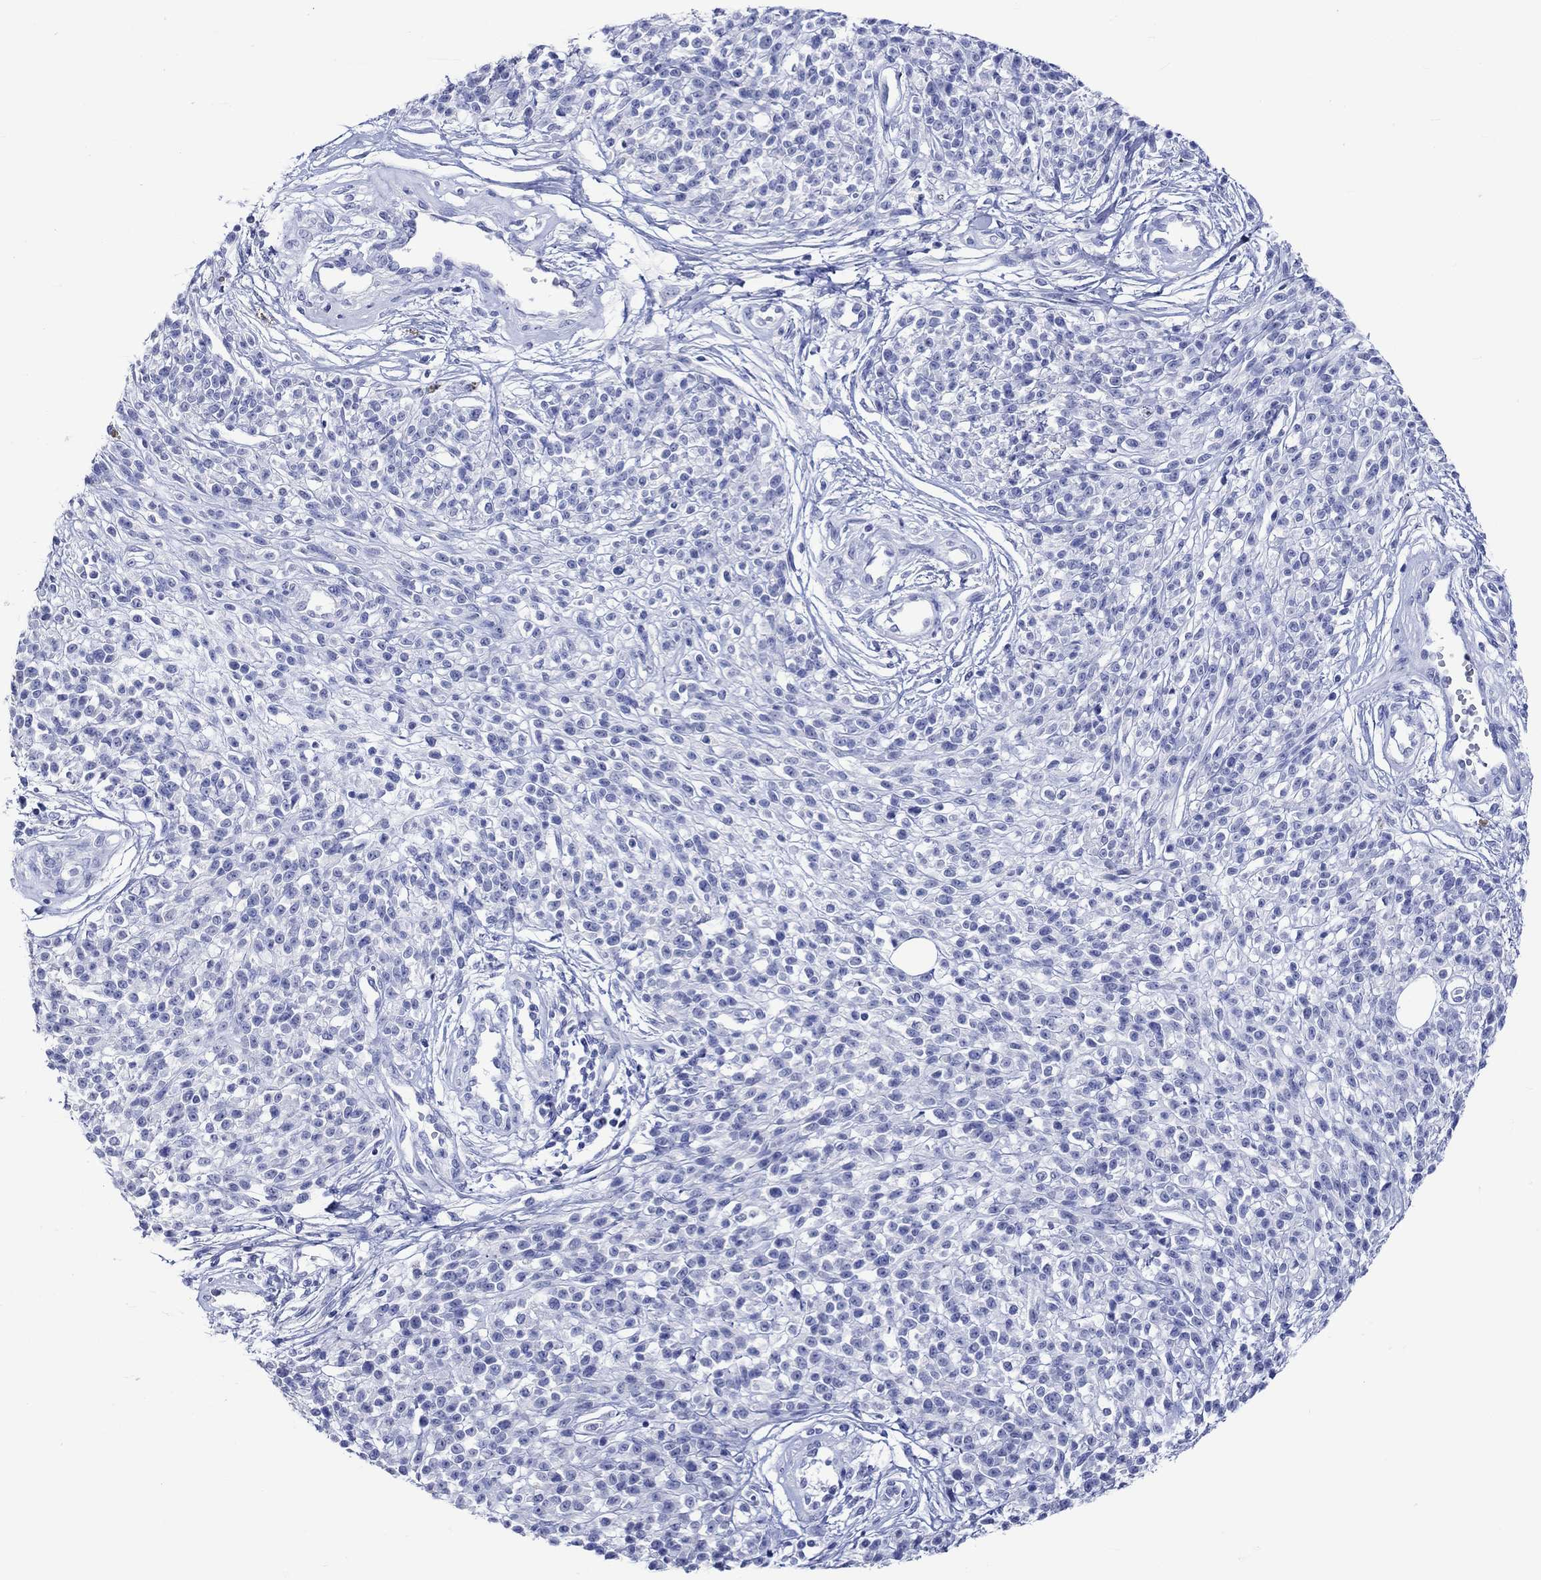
{"staining": {"intensity": "negative", "quantity": "none", "location": "none"}, "tissue": "melanoma", "cell_type": "Tumor cells", "image_type": "cancer", "snomed": [{"axis": "morphology", "description": "Malignant melanoma, NOS"}, {"axis": "topography", "description": "Skin"}, {"axis": "topography", "description": "Skin of trunk"}], "caption": "Histopathology image shows no protein staining in tumor cells of melanoma tissue. Brightfield microscopy of immunohistochemistry (IHC) stained with DAB (3,3'-diaminobenzidine) (brown) and hematoxylin (blue), captured at high magnification.", "gene": "KLHL35", "patient": {"sex": "male", "age": 74}}